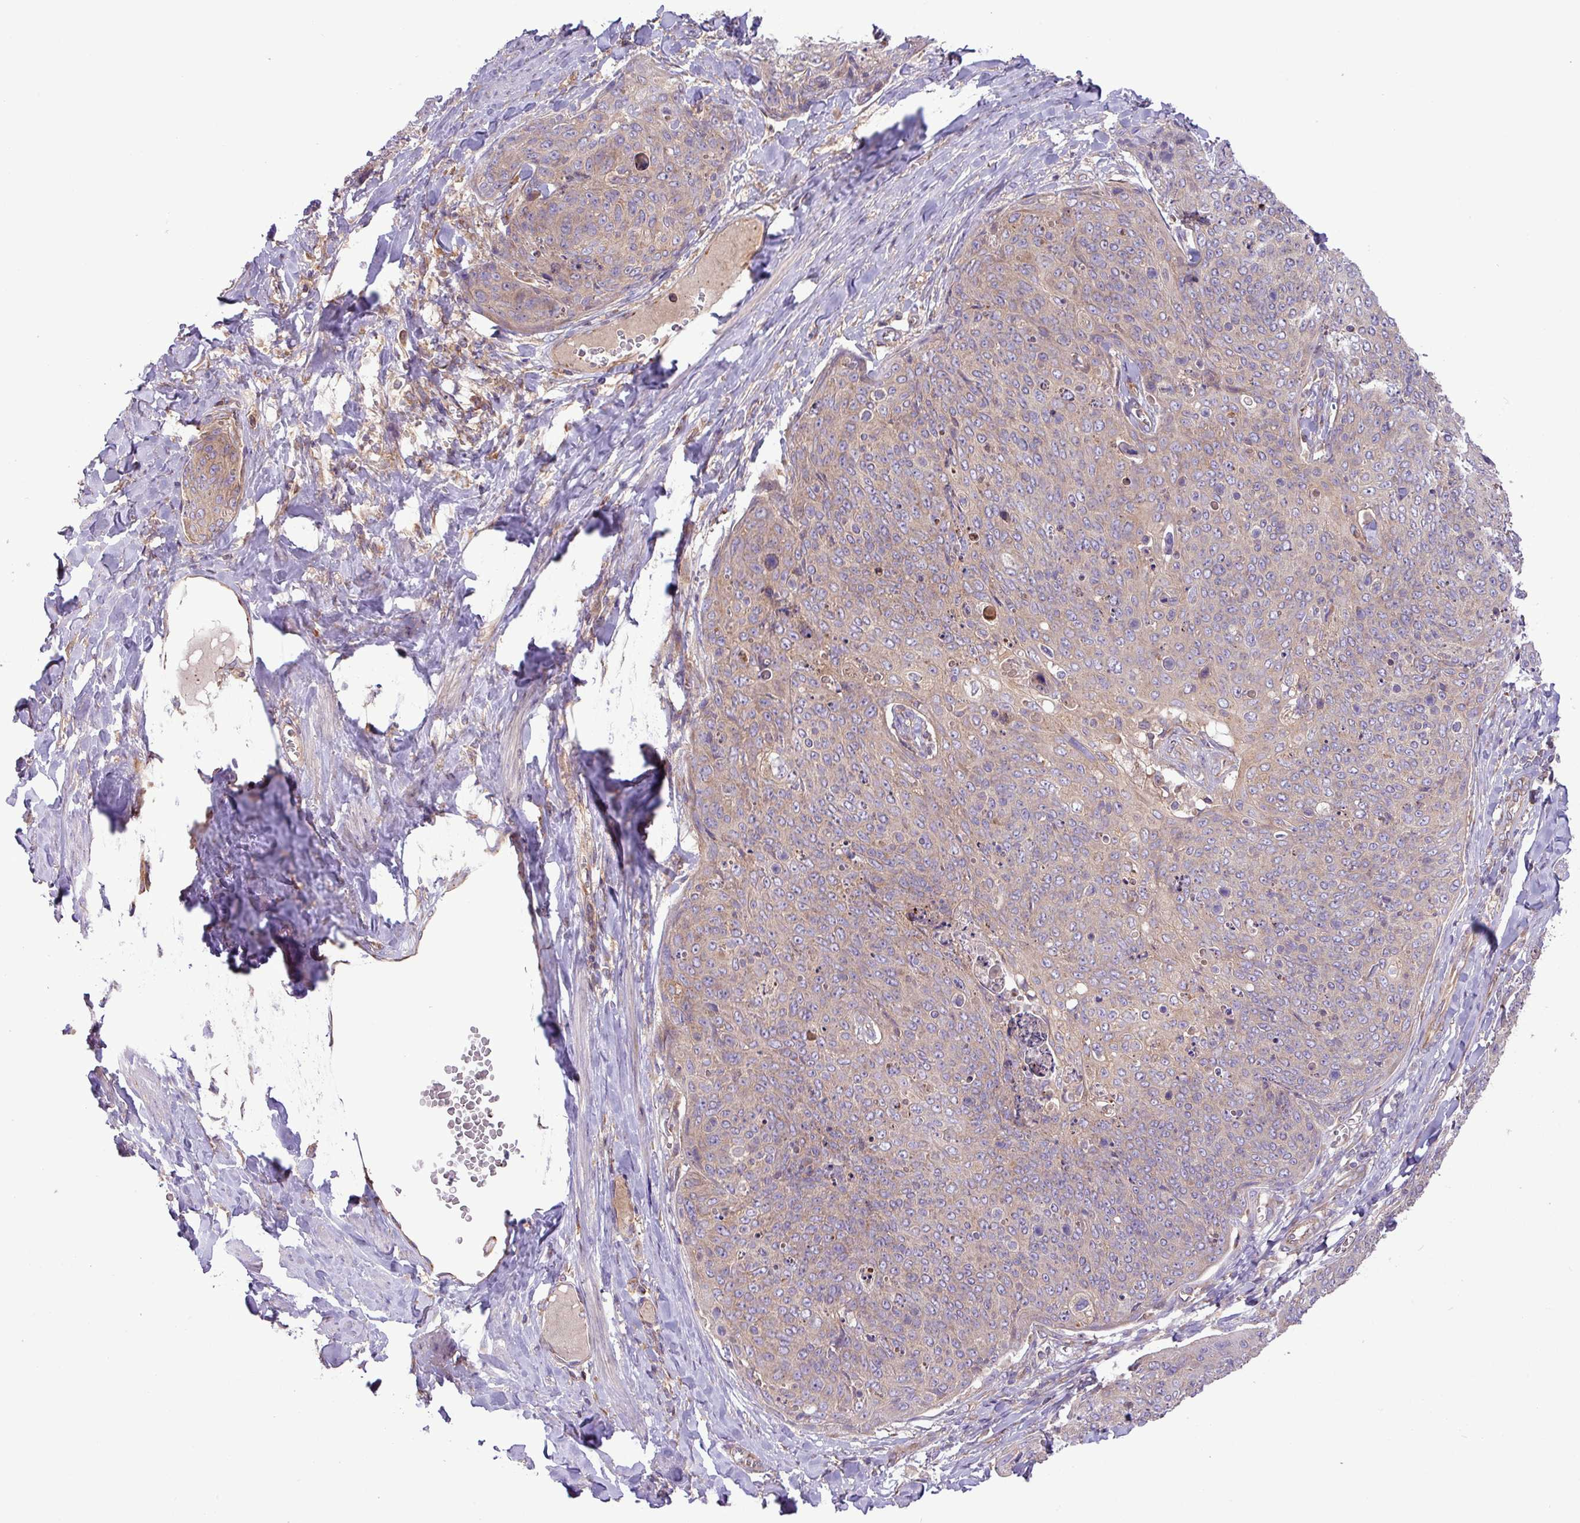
{"staining": {"intensity": "weak", "quantity": "25%-75%", "location": "cytoplasmic/membranous"}, "tissue": "skin cancer", "cell_type": "Tumor cells", "image_type": "cancer", "snomed": [{"axis": "morphology", "description": "Squamous cell carcinoma, NOS"}, {"axis": "topography", "description": "Skin"}, {"axis": "topography", "description": "Vulva"}], "caption": "Skin squamous cell carcinoma stained for a protein exhibits weak cytoplasmic/membranous positivity in tumor cells. (brown staining indicates protein expression, while blue staining denotes nuclei).", "gene": "RAB19", "patient": {"sex": "female", "age": 85}}